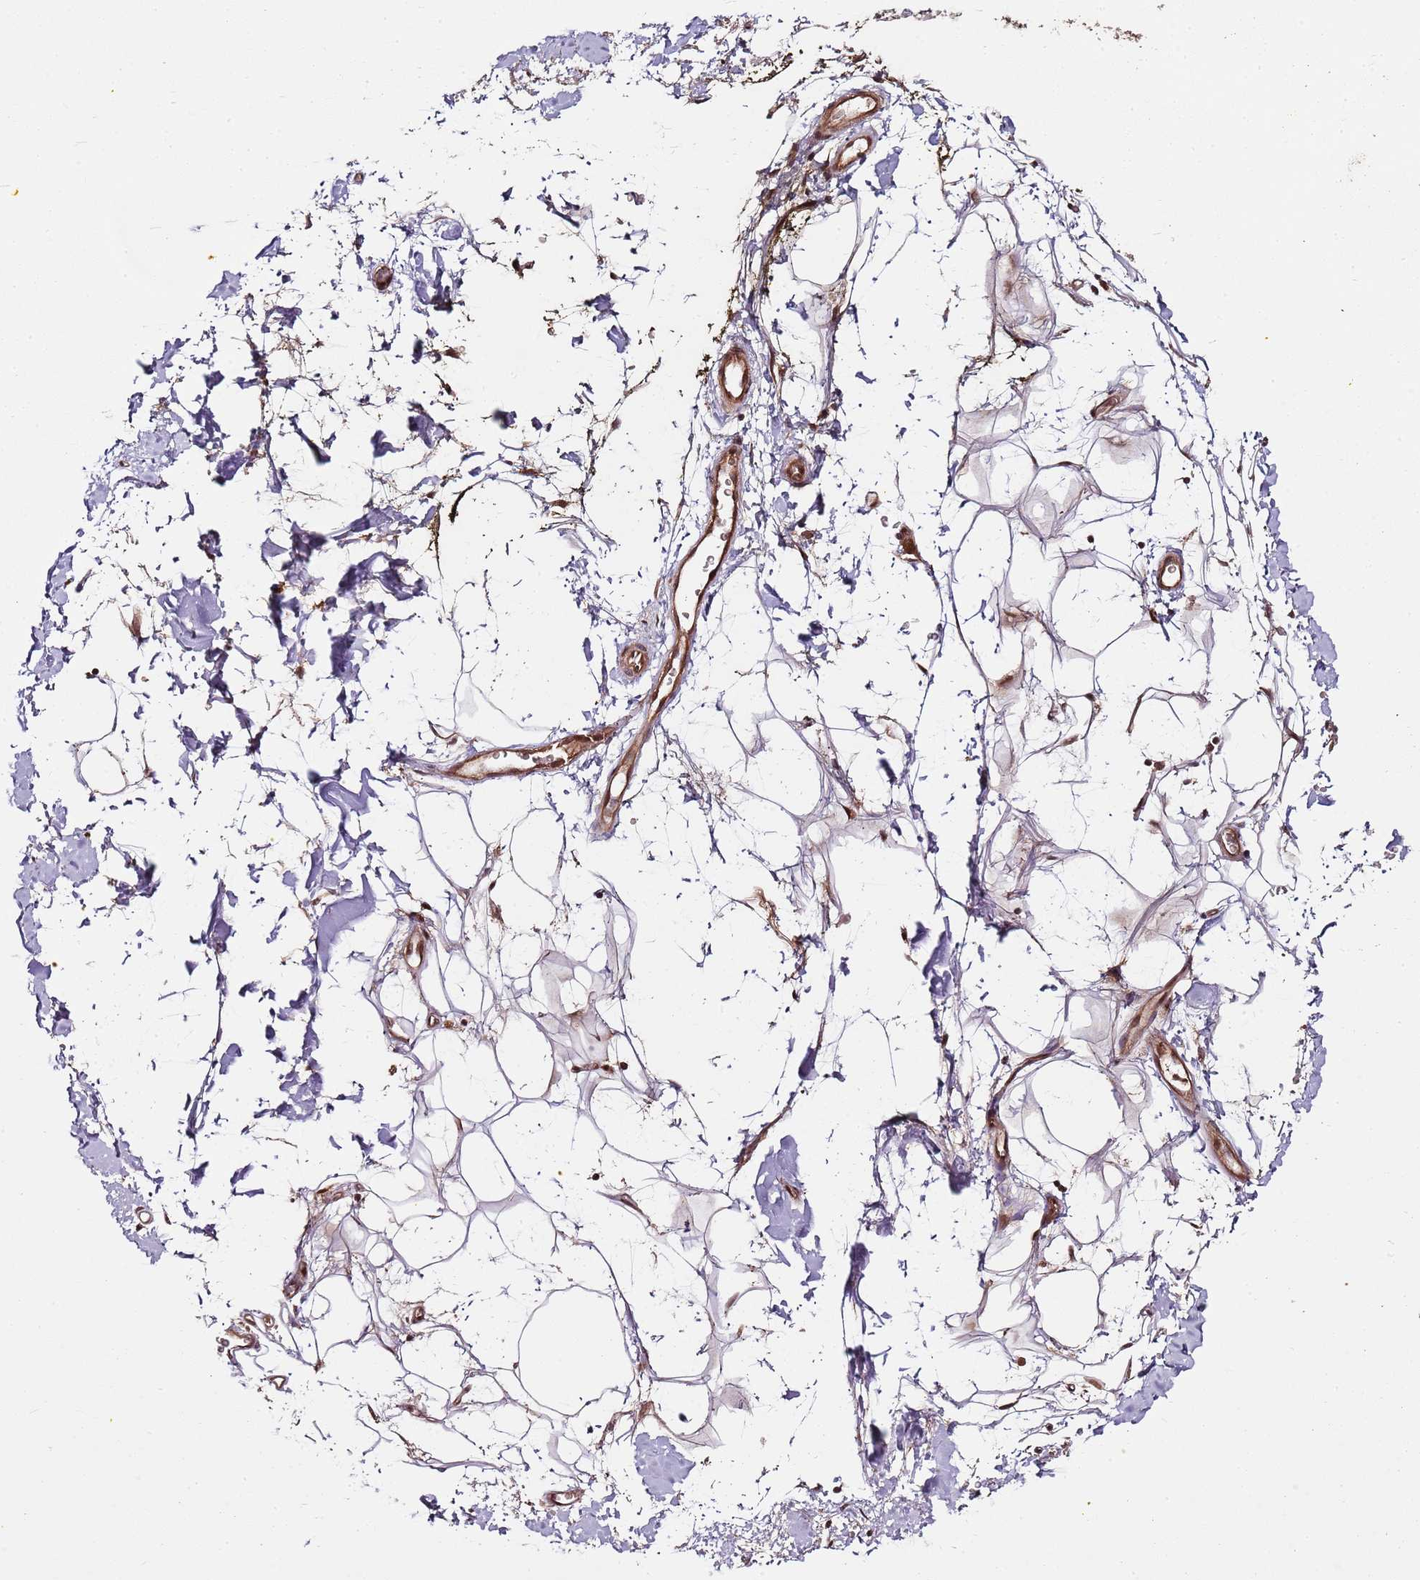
{"staining": {"intensity": "moderate", "quantity": ">75%", "location": "nuclear"}, "tissue": "adipose tissue", "cell_type": "Adipocytes", "image_type": "normal", "snomed": [{"axis": "morphology", "description": "Normal tissue, NOS"}, {"axis": "morphology", "description": "Adenocarcinoma, NOS"}, {"axis": "topography", "description": "Pancreas"}, {"axis": "topography", "description": "Peripheral nerve tissue"}], "caption": "The micrograph displays staining of normal adipose tissue, revealing moderate nuclear protein positivity (brown color) within adipocytes.", "gene": "EDC3", "patient": {"sex": "male", "age": 59}}